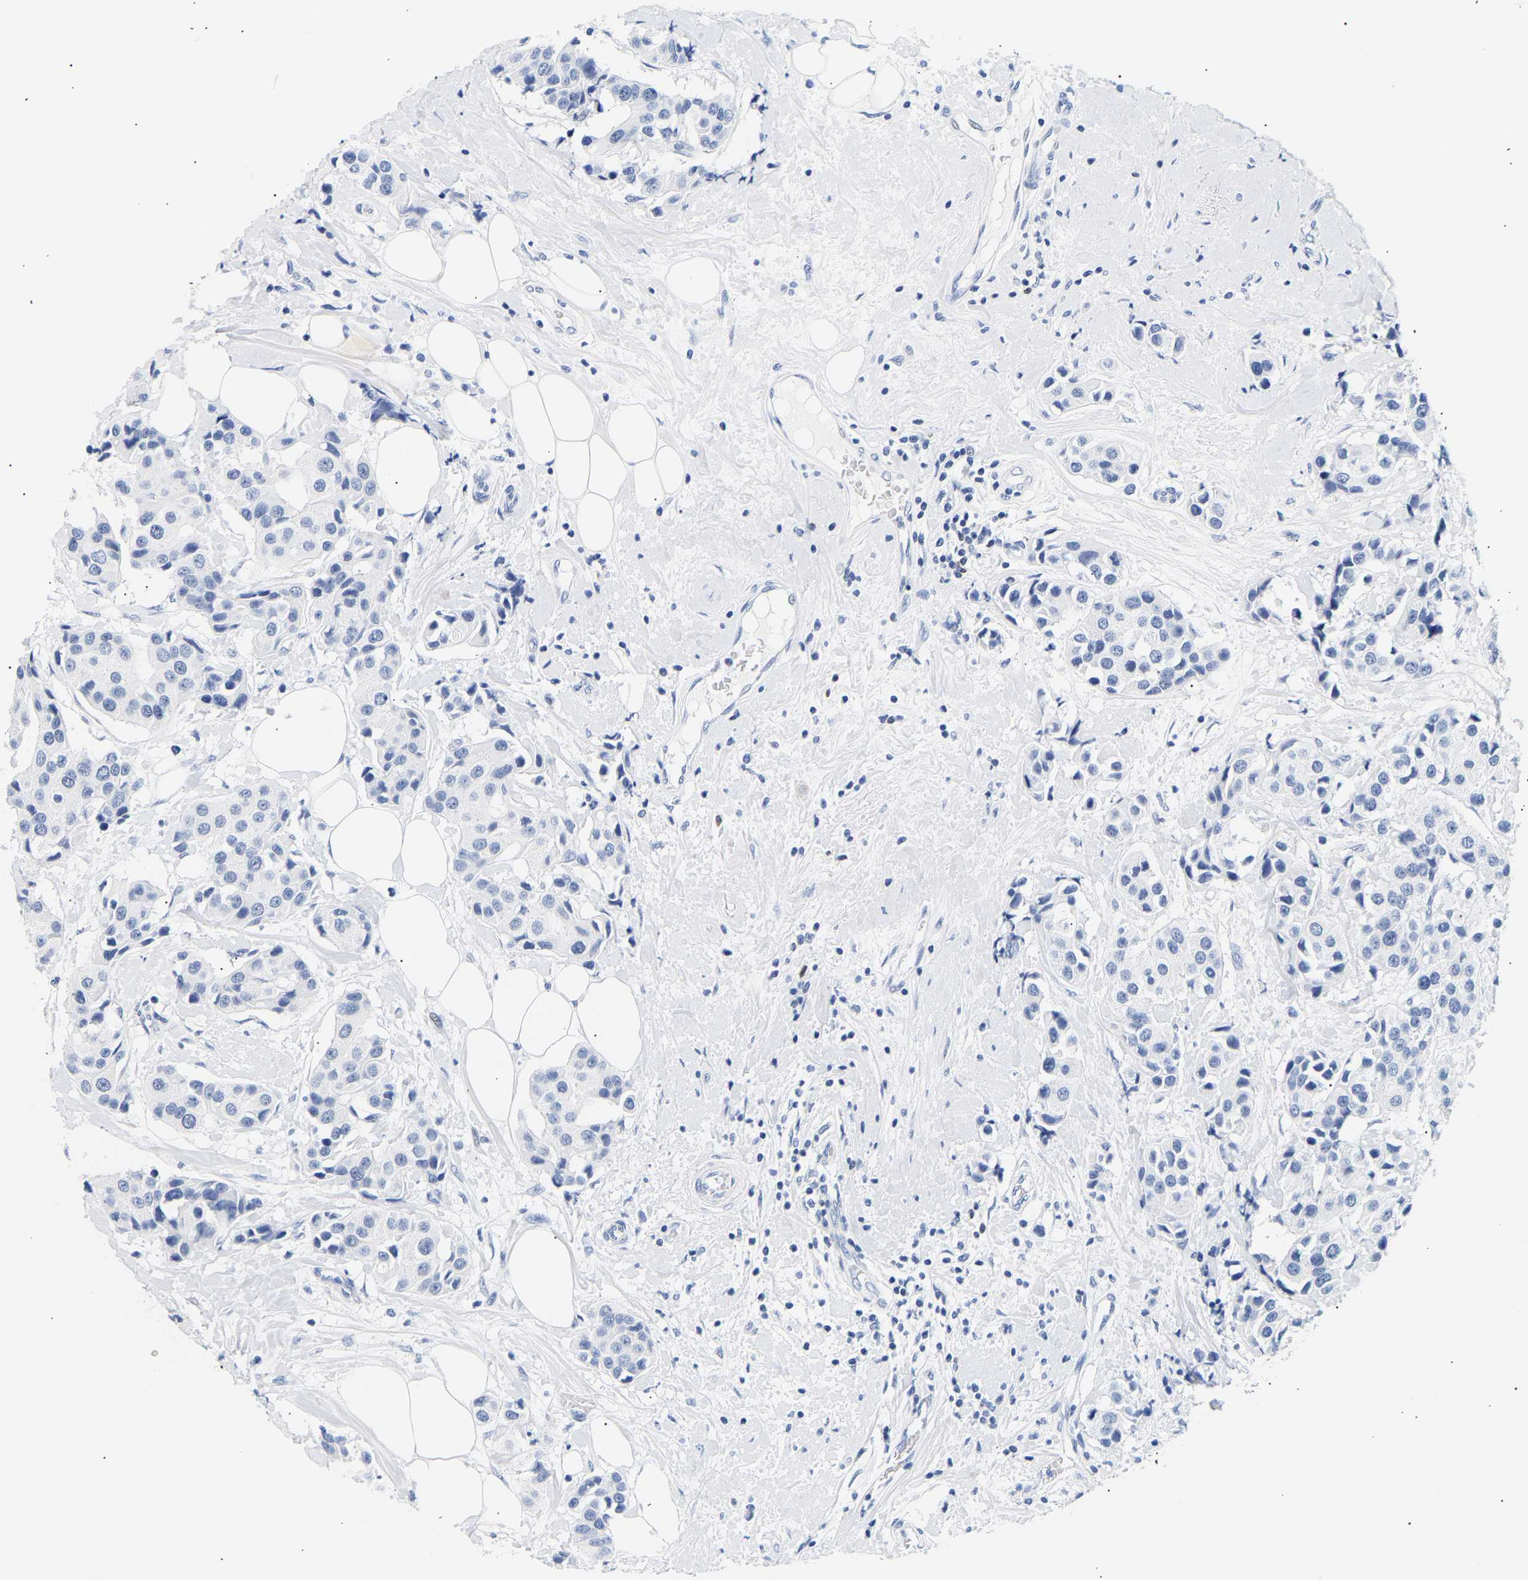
{"staining": {"intensity": "negative", "quantity": "none", "location": "none"}, "tissue": "breast cancer", "cell_type": "Tumor cells", "image_type": "cancer", "snomed": [{"axis": "morphology", "description": "Normal tissue, NOS"}, {"axis": "morphology", "description": "Duct carcinoma"}, {"axis": "topography", "description": "Breast"}], "caption": "Immunohistochemical staining of breast cancer shows no significant staining in tumor cells.", "gene": "SPINK2", "patient": {"sex": "female", "age": 39}}